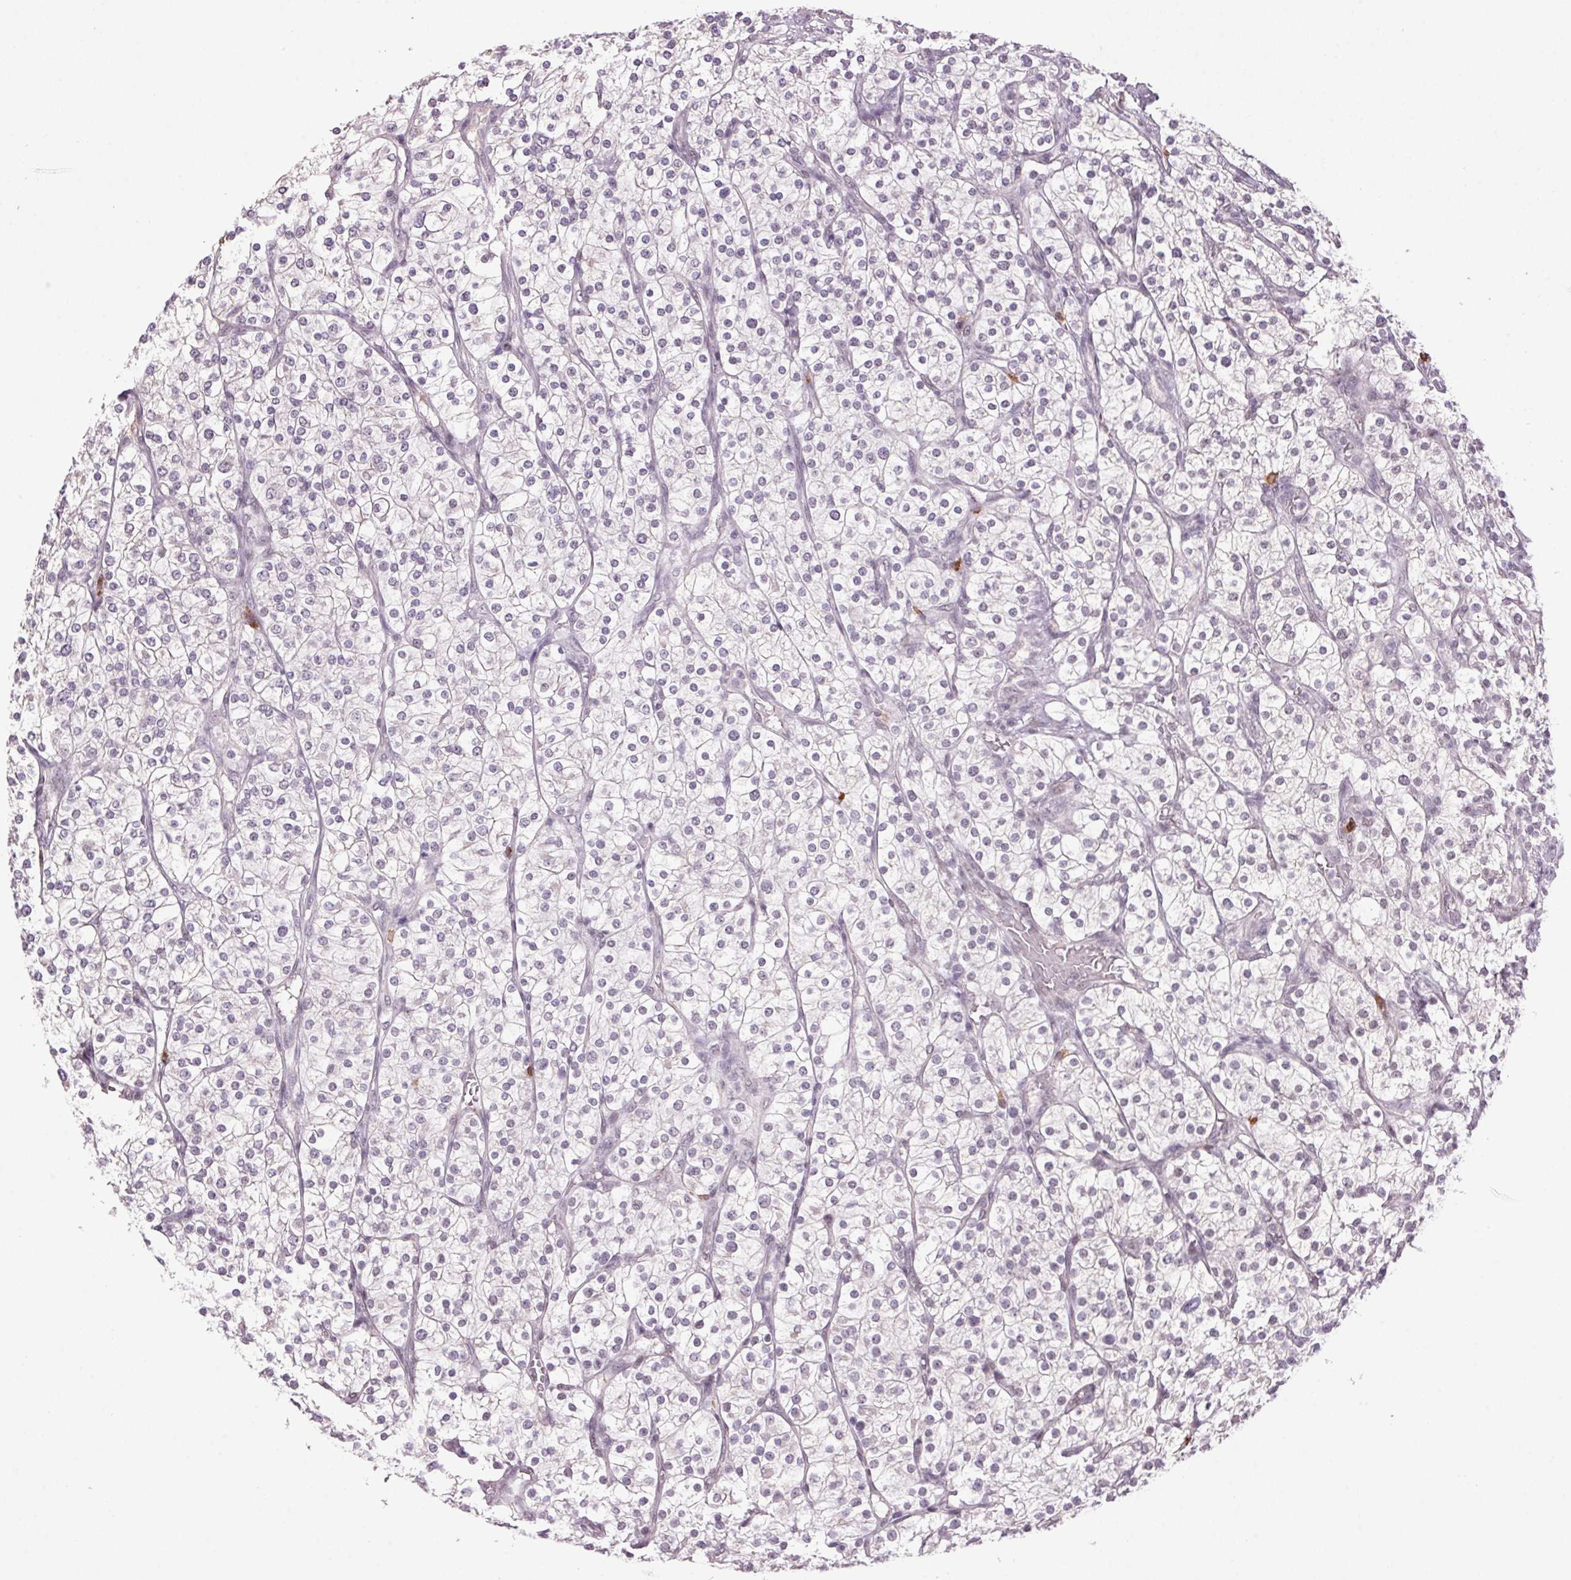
{"staining": {"intensity": "negative", "quantity": "none", "location": "none"}, "tissue": "renal cancer", "cell_type": "Tumor cells", "image_type": "cancer", "snomed": [{"axis": "morphology", "description": "Adenocarcinoma, NOS"}, {"axis": "topography", "description": "Kidney"}], "caption": "The photomicrograph reveals no staining of tumor cells in renal cancer (adenocarcinoma). The staining was performed using DAB (3,3'-diaminobenzidine) to visualize the protein expression in brown, while the nuclei were stained in blue with hematoxylin (Magnification: 20x).", "gene": "ZBTB4", "patient": {"sex": "male", "age": 80}}